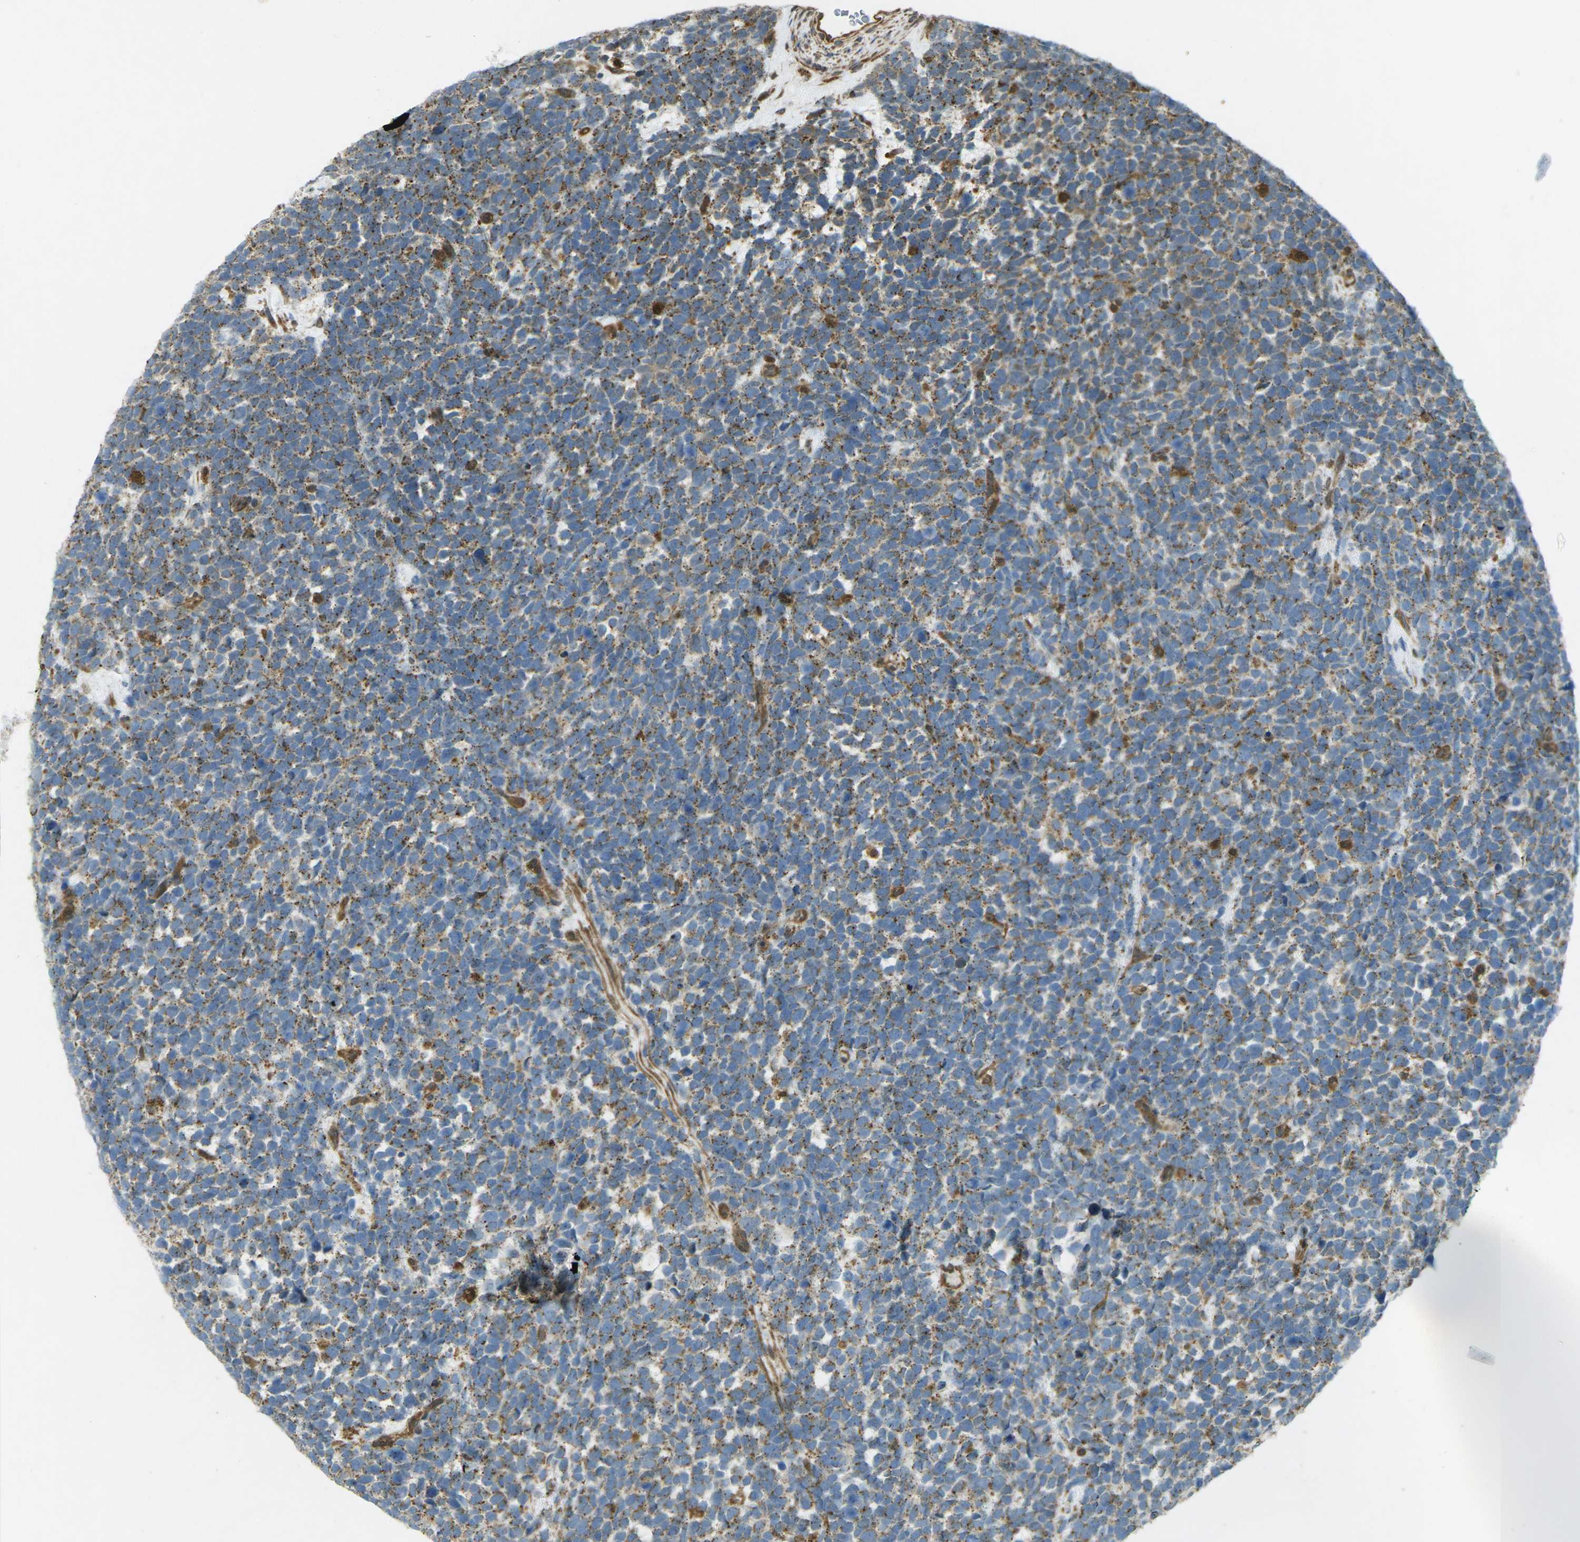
{"staining": {"intensity": "weak", "quantity": "25%-75%", "location": "cytoplasmic/membranous"}, "tissue": "urothelial cancer", "cell_type": "Tumor cells", "image_type": "cancer", "snomed": [{"axis": "morphology", "description": "Urothelial carcinoma, High grade"}, {"axis": "topography", "description": "Urinary bladder"}], "caption": "Weak cytoplasmic/membranous protein expression is seen in about 25%-75% of tumor cells in urothelial cancer.", "gene": "CHMP3", "patient": {"sex": "female", "age": 82}}